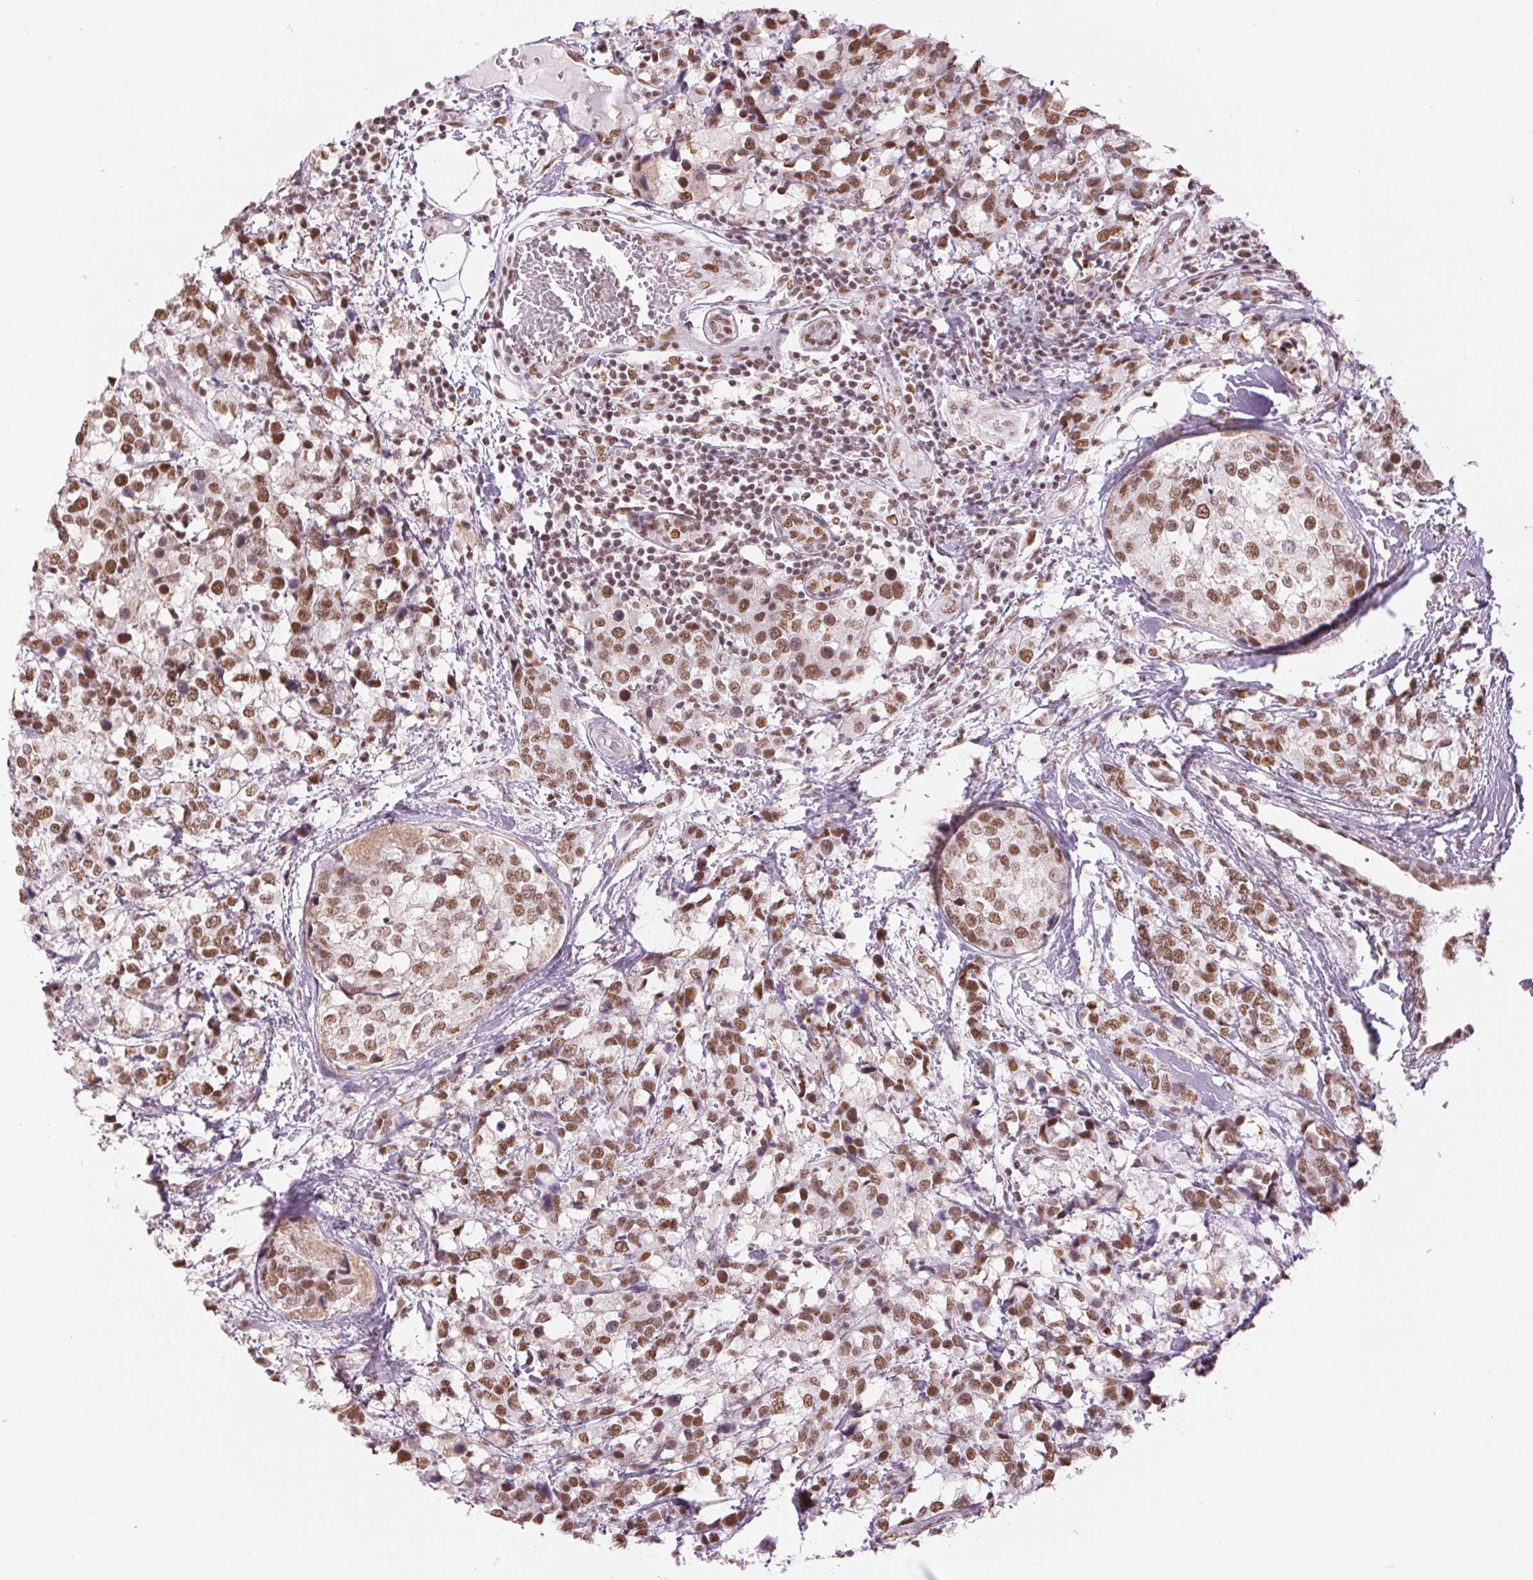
{"staining": {"intensity": "moderate", "quantity": ">75%", "location": "nuclear"}, "tissue": "breast cancer", "cell_type": "Tumor cells", "image_type": "cancer", "snomed": [{"axis": "morphology", "description": "Lobular carcinoma"}, {"axis": "topography", "description": "Breast"}], "caption": "Breast lobular carcinoma was stained to show a protein in brown. There is medium levels of moderate nuclear positivity in approximately >75% of tumor cells. The staining is performed using DAB (3,3'-diaminobenzidine) brown chromogen to label protein expression. The nuclei are counter-stained blue using hematoxylin.", "gene": "ZFR2", "patient": {"sex": "female", "age": 59}}